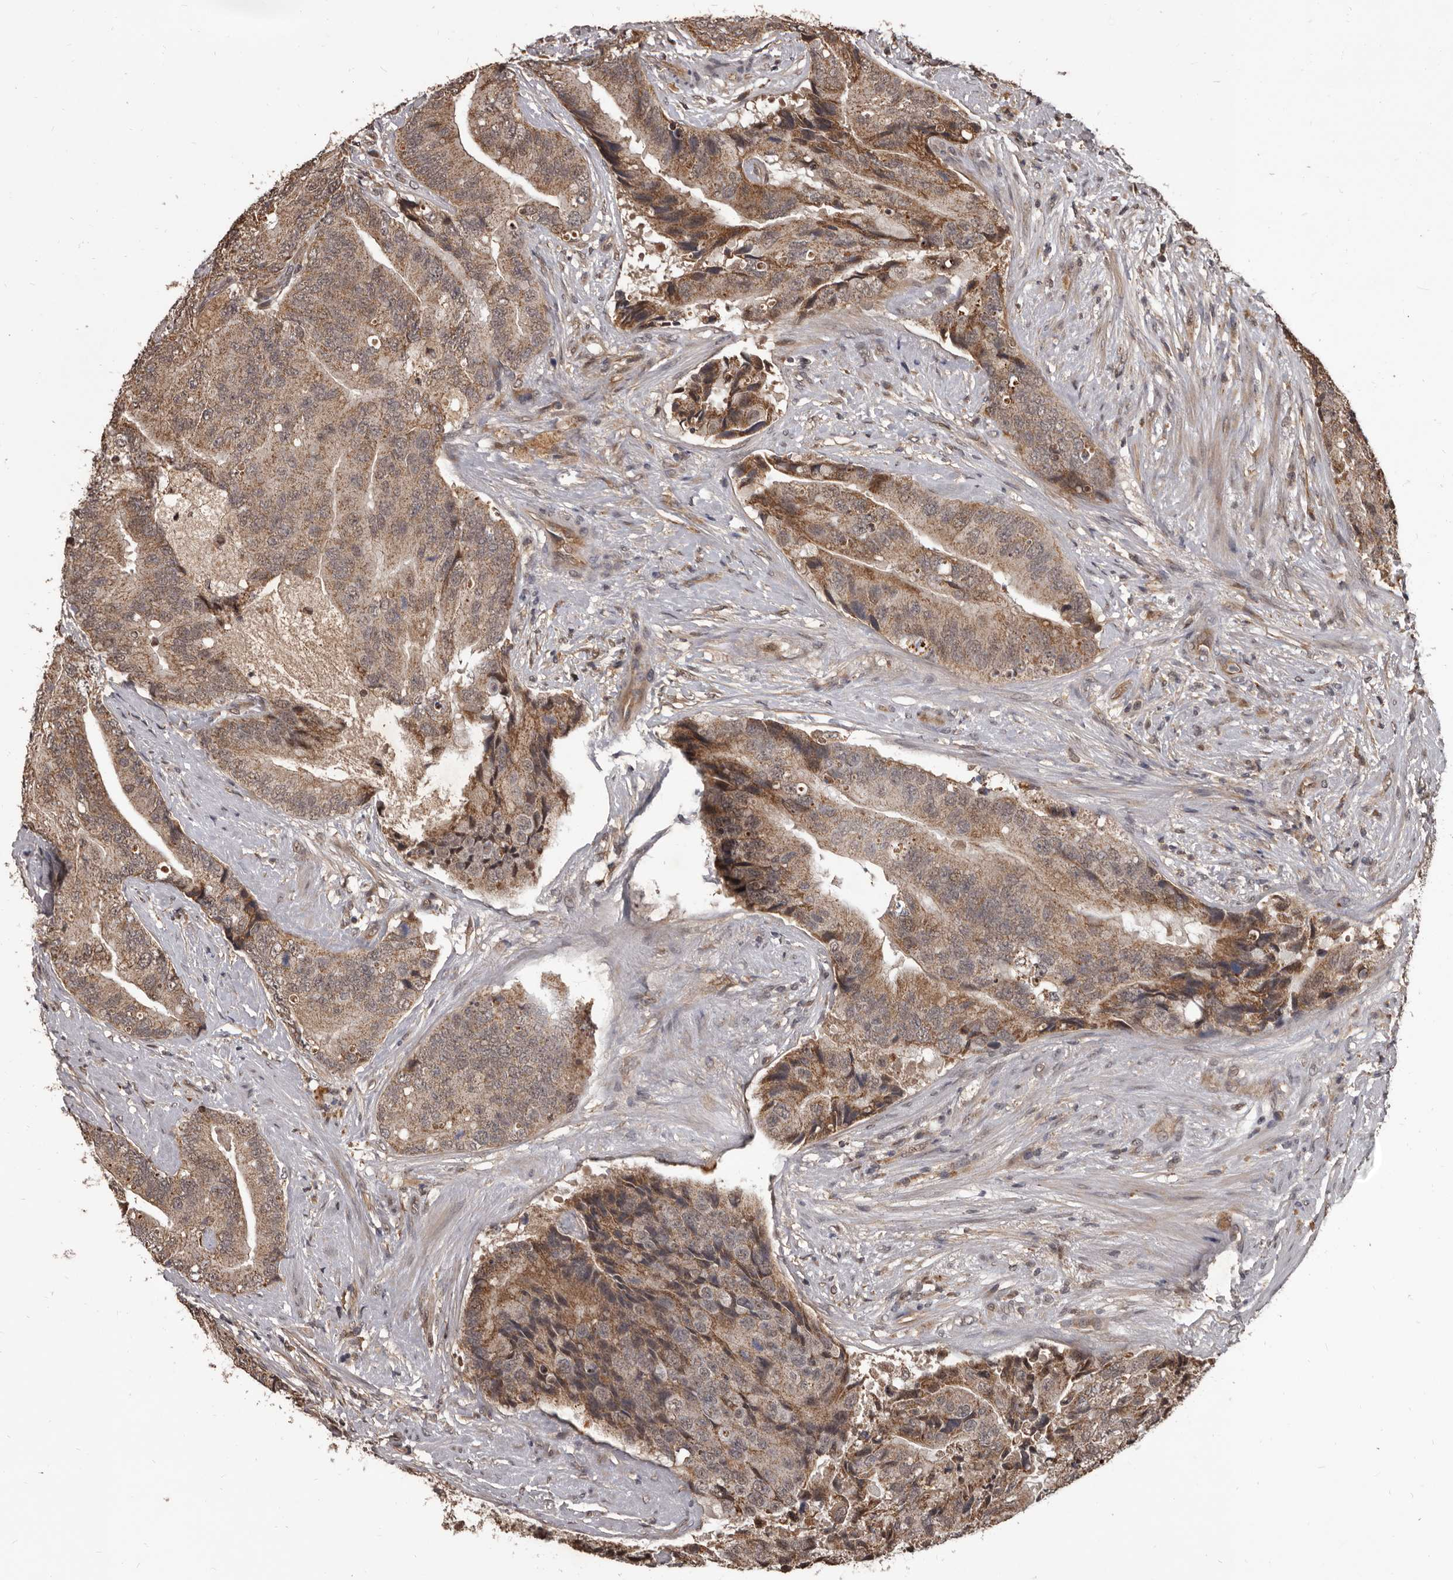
{"staining": {"intensity": "moderate", "quantity": ">75%", "location": "cytoplasmic/membranous"}, "tissue": "prostate cancer", "cell_type": "Tumor cells", "image_type": "cancer", "snomed": [{"axis": "morphology", "description": "Adenocarcinoma, High grade"}, {"axis": "topography", "description": "Prostate"}], "caption": "Moderate cytoplasmic/membranous protein expression is identified in approximately >75% of tumor cells in adenocarcinoma (high-grade) (prostate). (DAB IHC, brown staining for protein, blue staining for nuclei).", "gene": "AHR", "patient": {"sex": "male", "age": 70}}